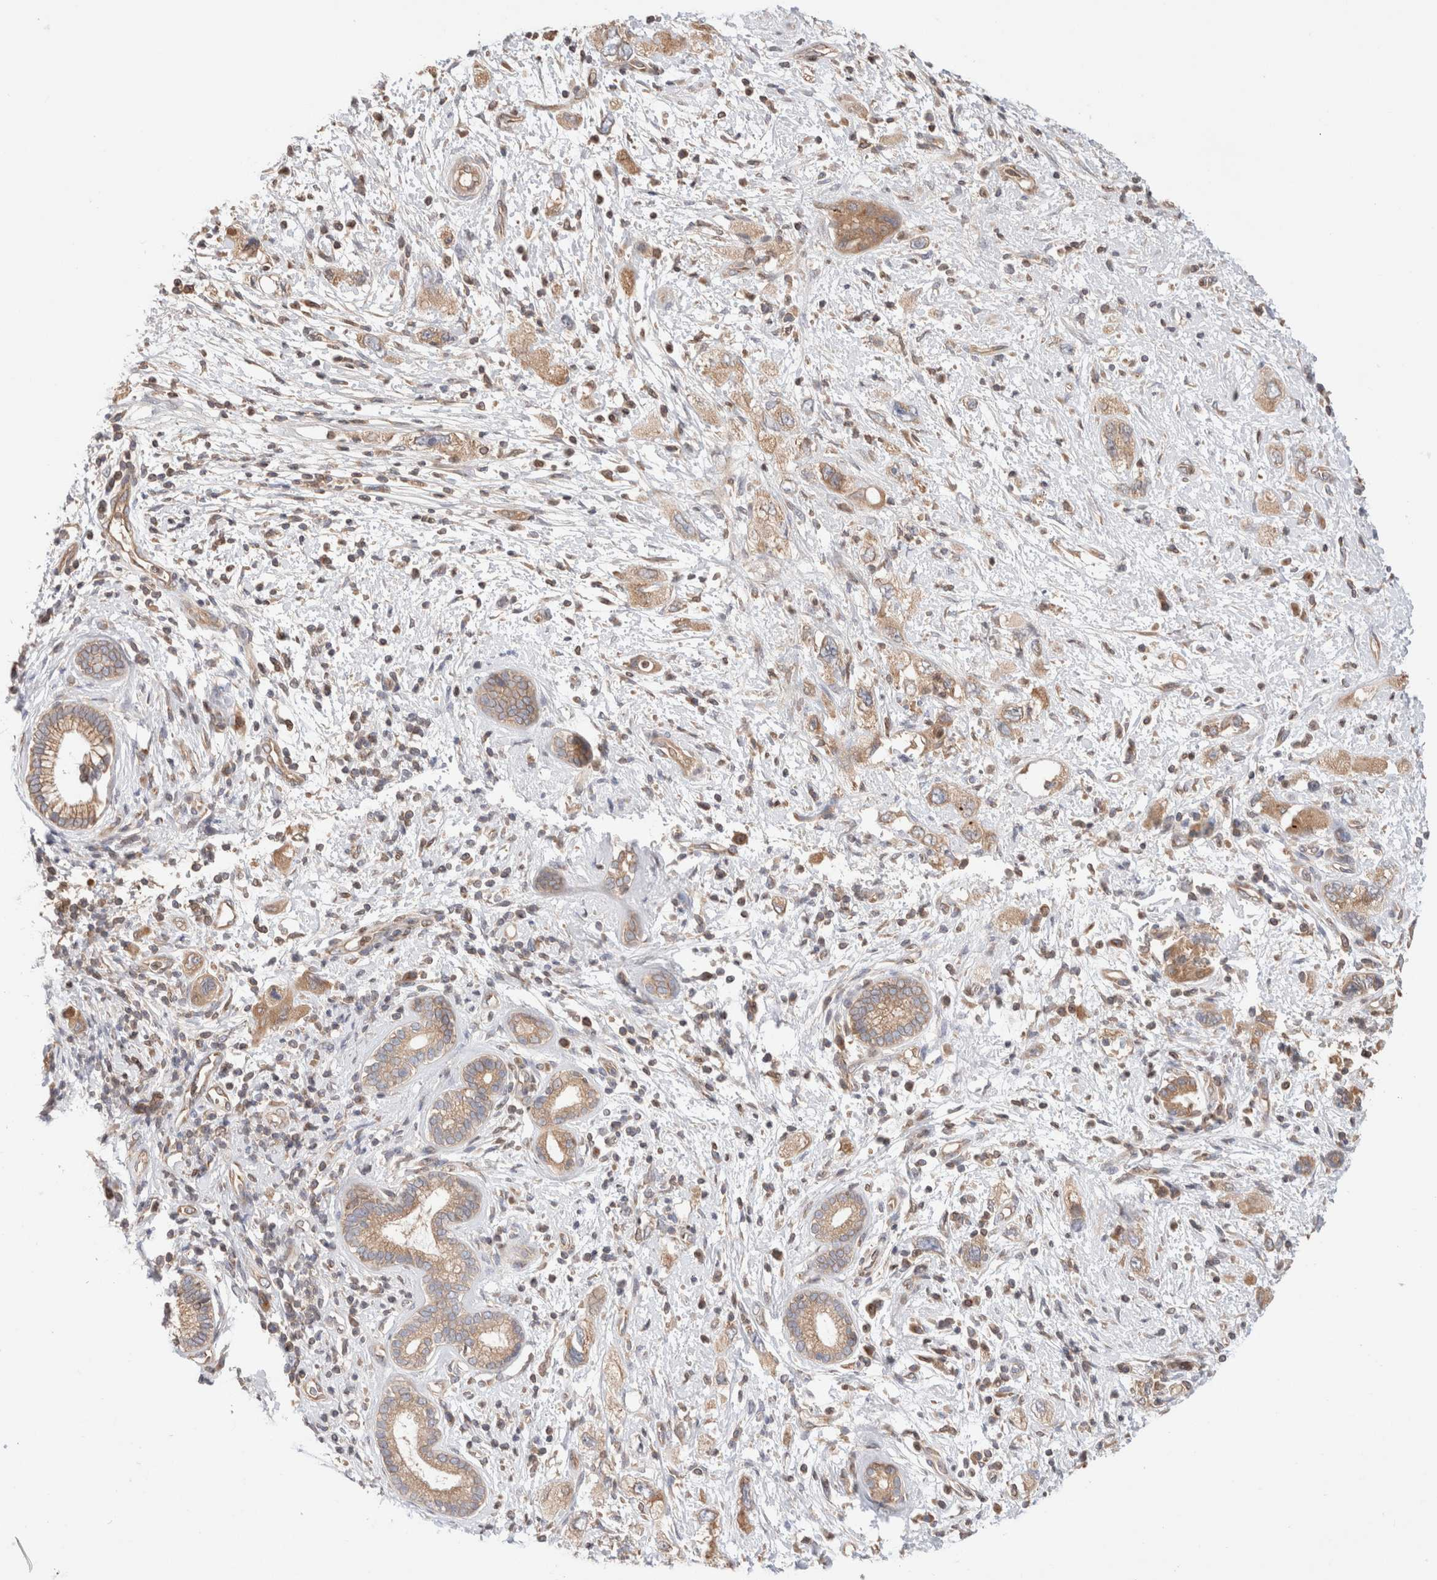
{"staining": {"intensity": "moderate", "quantity": ">75%", "location": "cytoplasmic/membranous"}, "tissue": "pancreatic cancer", "cell_type": "Tumor cells", "image_type": "cancer", "snomed": [{"axis": "morphology", "description": "Adenocarcinoma, NOS"}, {"axis": "topography", "description": "Pancreas"}], "caption": "Protein expression analysis of adenocarcinoma (pancreatic) shows moderate cytoplasmic/membranous staining in about >75% of tumor cells.", "gene": "SIKE1", "patient": {"sex": "female", "age": 73}}